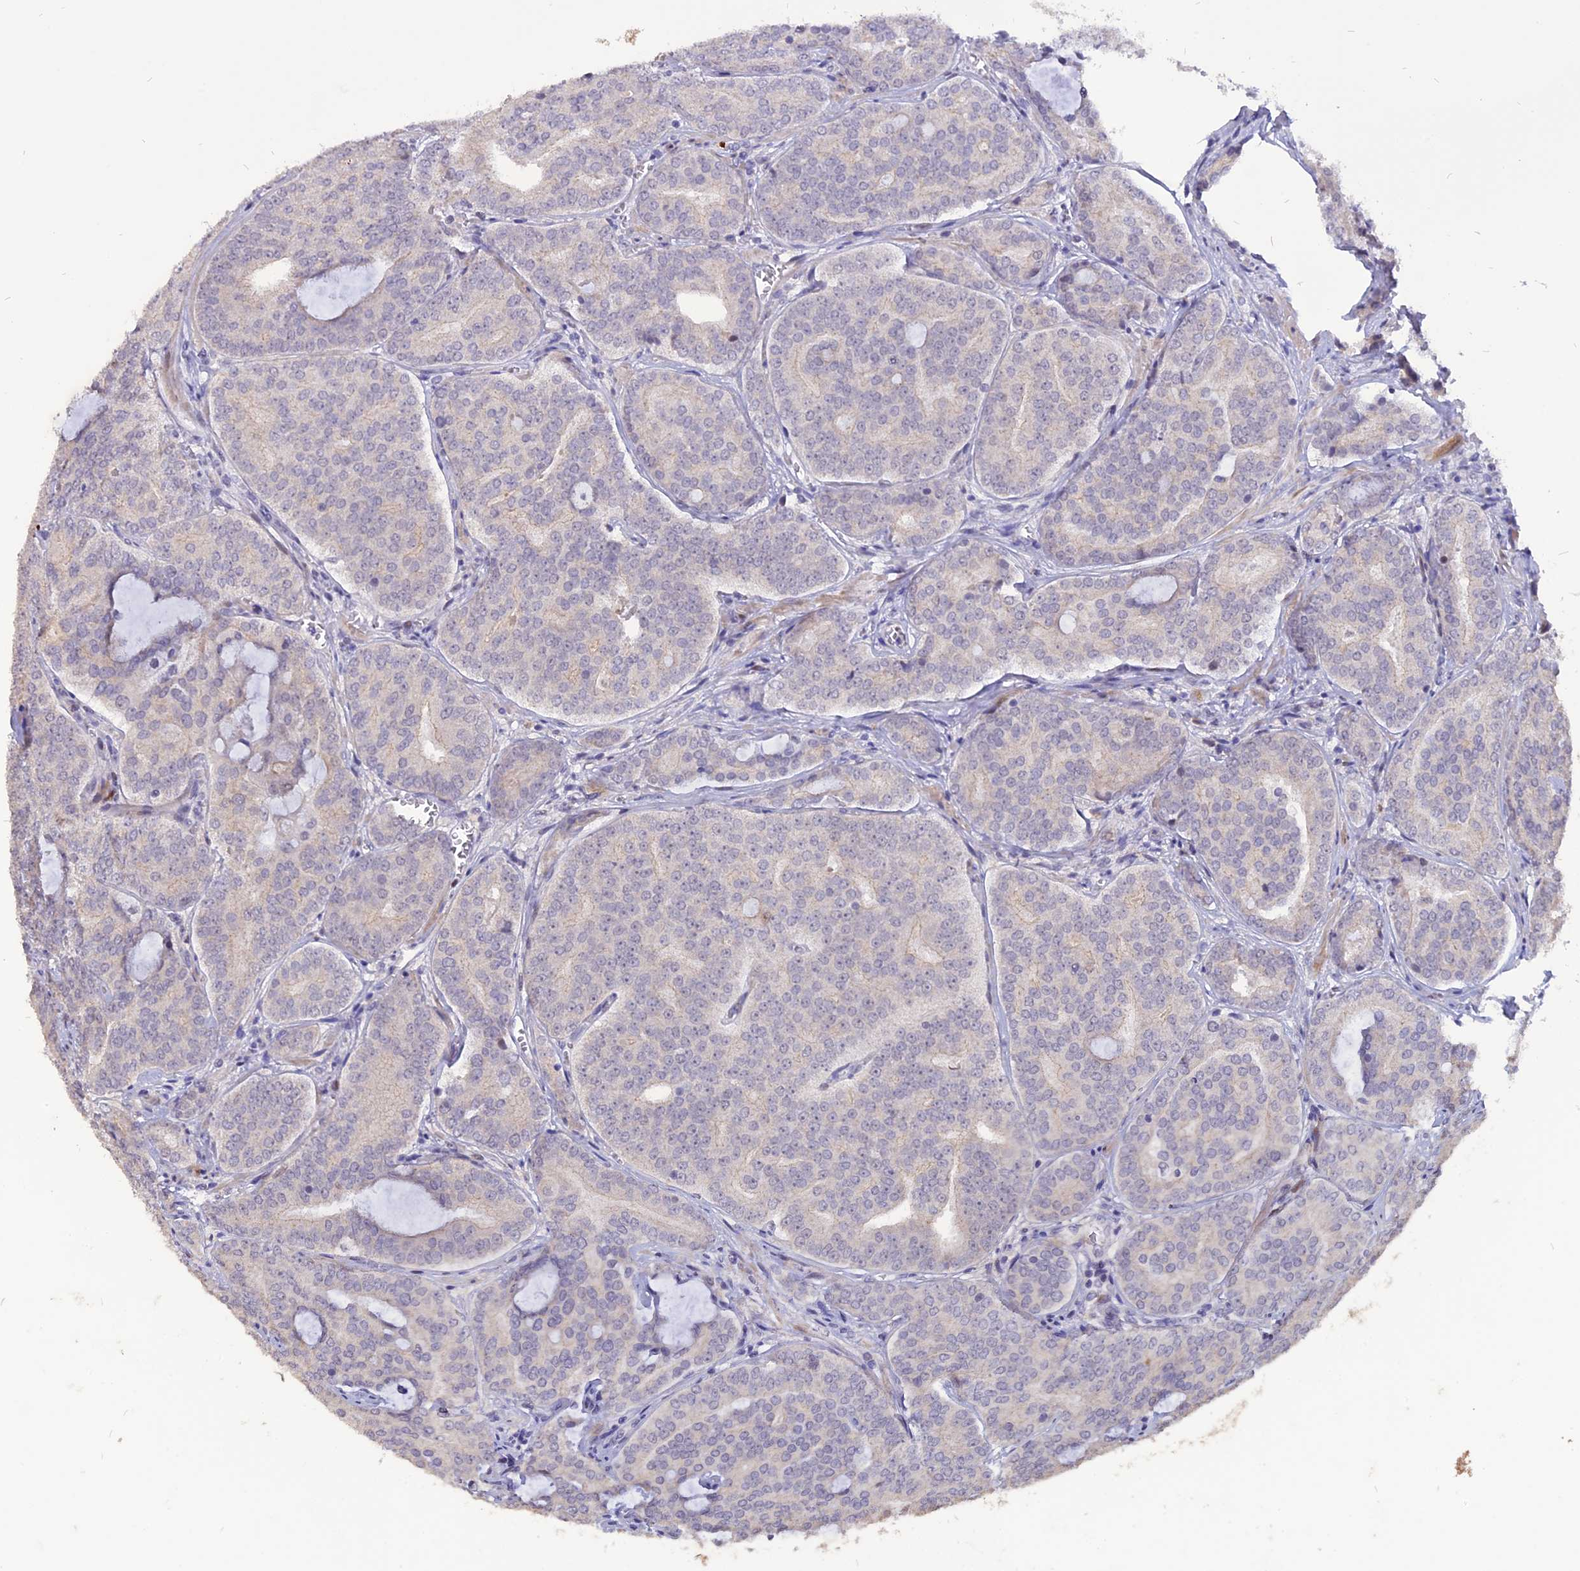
{"staining": {"intensity": "negative", "quantity": "none", "location": "none"}, "tissue": "prostate cancer", "cell_type": "Tumor cells", "image_type": "cancer", "snomed": [{"axis": "morphology", "description": "Adenocarcinoma, High grade"}, {"axis": "topography", "description": "Prostate"}], "caption": "IHC of prostate cancer shows no positivity in tumor cells.", "gene": "TMEM263", "patient": {"sex": "male", "age": 55}}